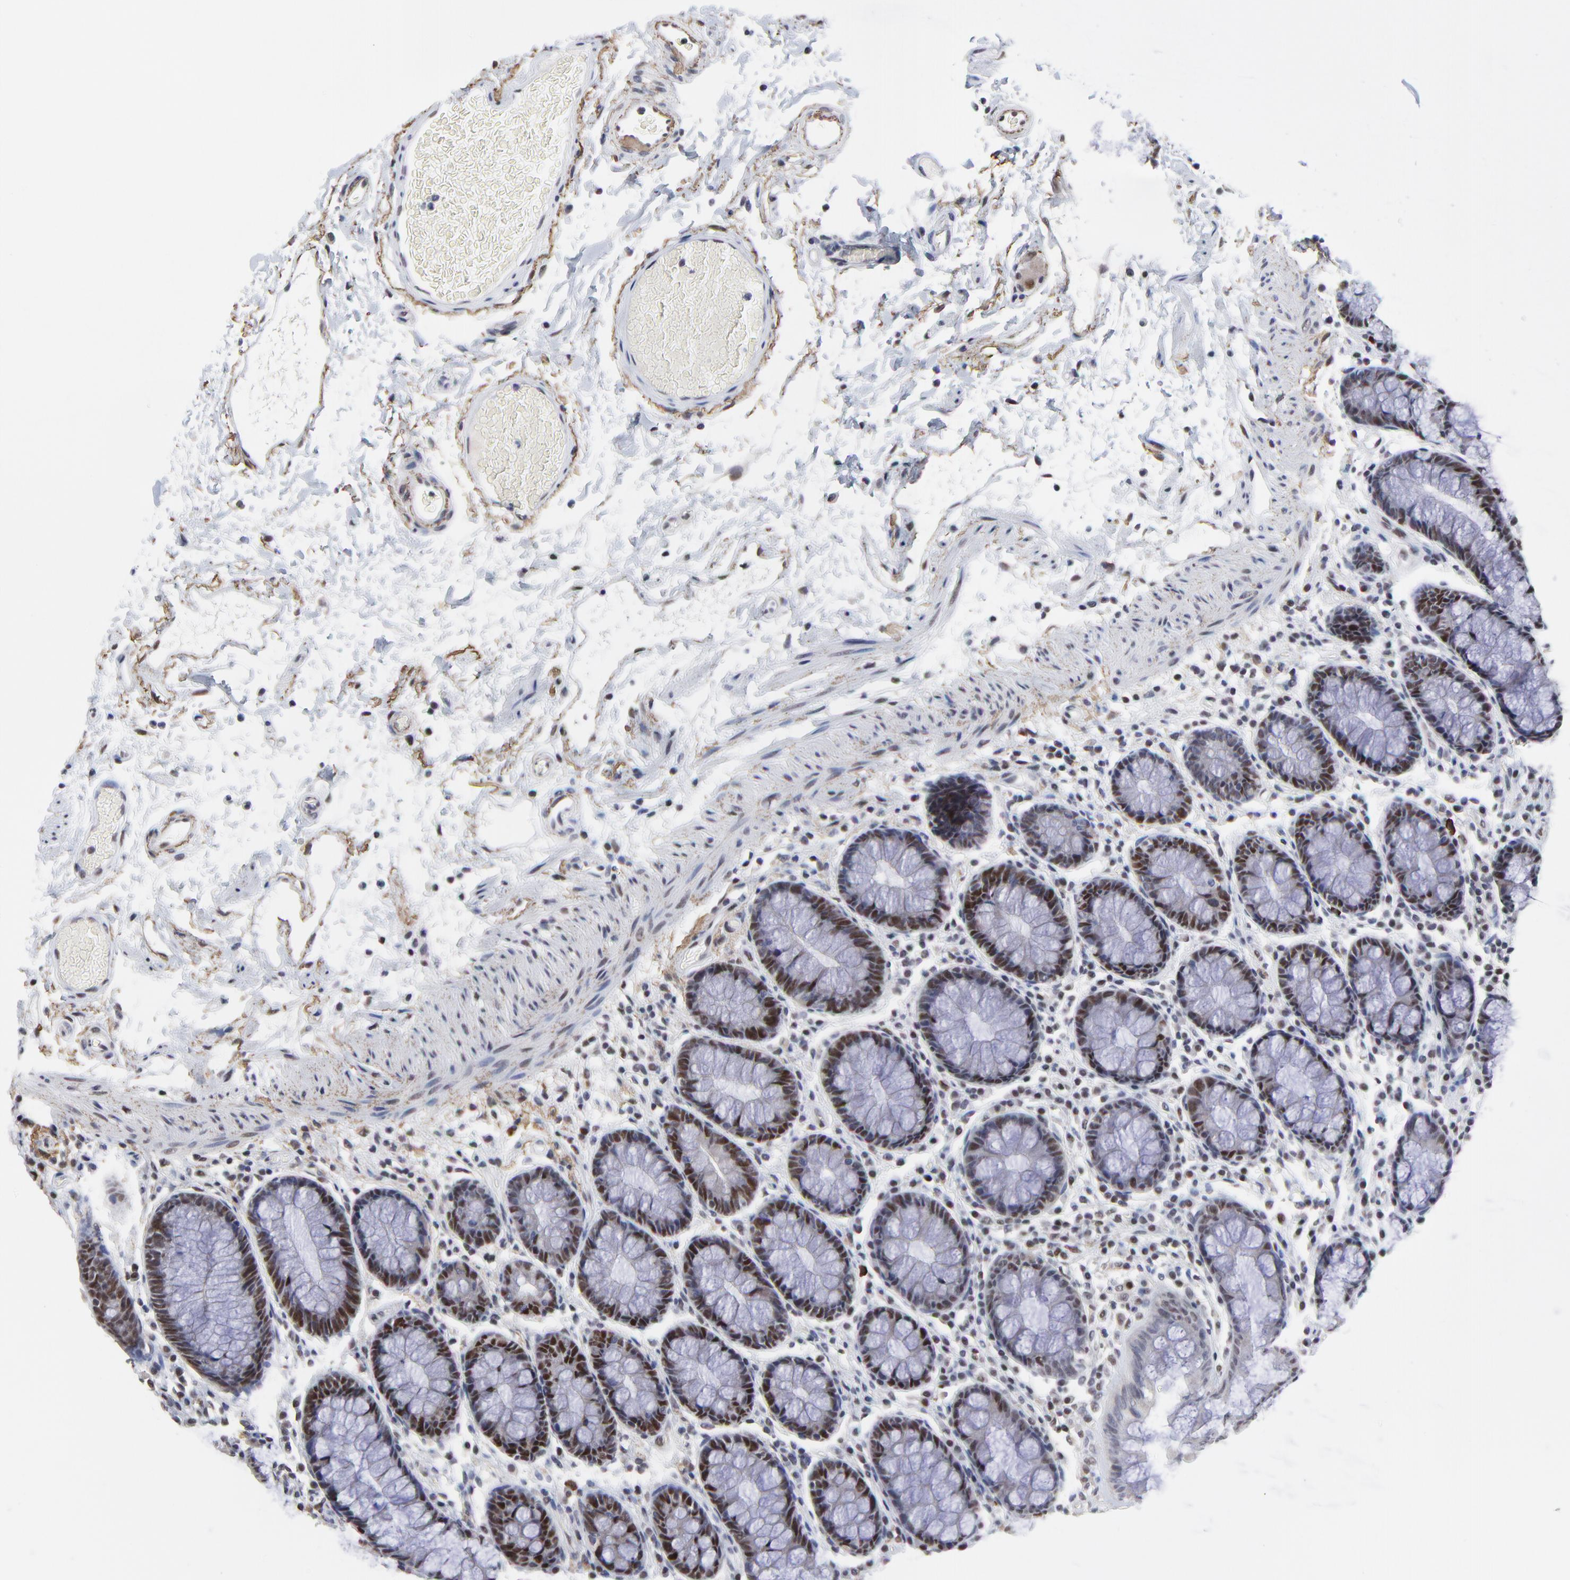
{"staining": {"intensity": "moderate", "quantity": "25%-75%", "location": "nuclear"}, "tissue": "rectum", "cell_type": "Glandular cells", "image_type": "normal", "snomed": [{"axis": "morphology", "description": "Normal tissue, NOS"}, {"axis": "topography", "description": "Rectum"}], "caption": "An immunohistochemistry image of benign tissue is shown. Protein staining in brown highlights moderate nuclear positivity in rectum within glandular cells.", "gene": "OGFOD1", "patient": {"sex": "male", "age": 92}}